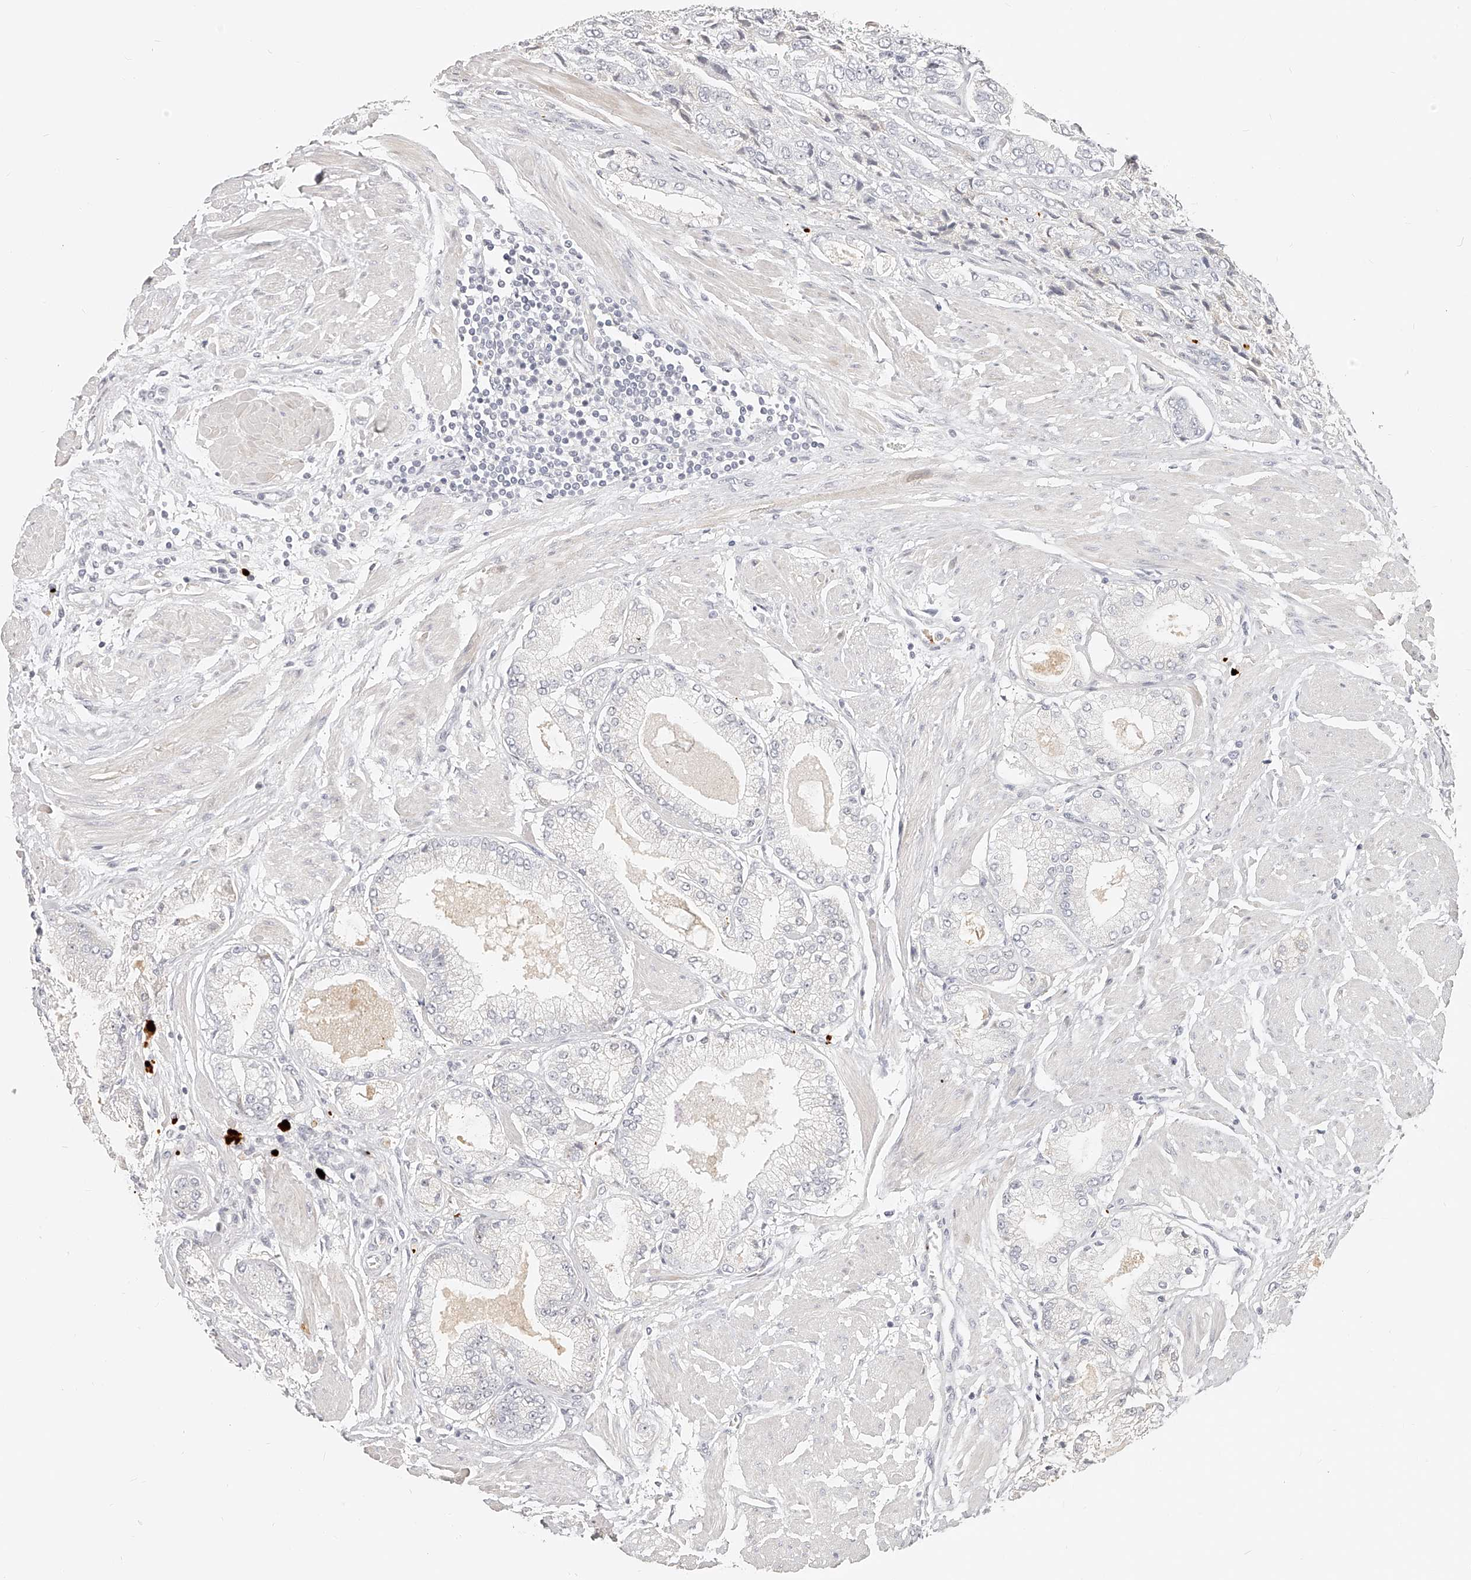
{"staining": {"intensity": "negative", "quantity": "none", "location": "none"}, "tissue": "prostate cancer", "cell_type": "Tumor cells", "image_type": "cancer", "snomed": [{"axis": "morphology", "description": "Adenocarcinoma, High grade"}, {"axis": "topography", "description": "Prostate"}], "caption": "Protein analysis of prostate cancer demonstrates no significant positivity in tumor cells. The staining was performed using DAB (3,3'-diaminobenzidine) to visualize the protein expression in brown, while the nuclei were stained in blue with hematoxylin (Magnification: 20x).", "gene": "ITGB3", "patient": {"sex": "male", "age": 50}}